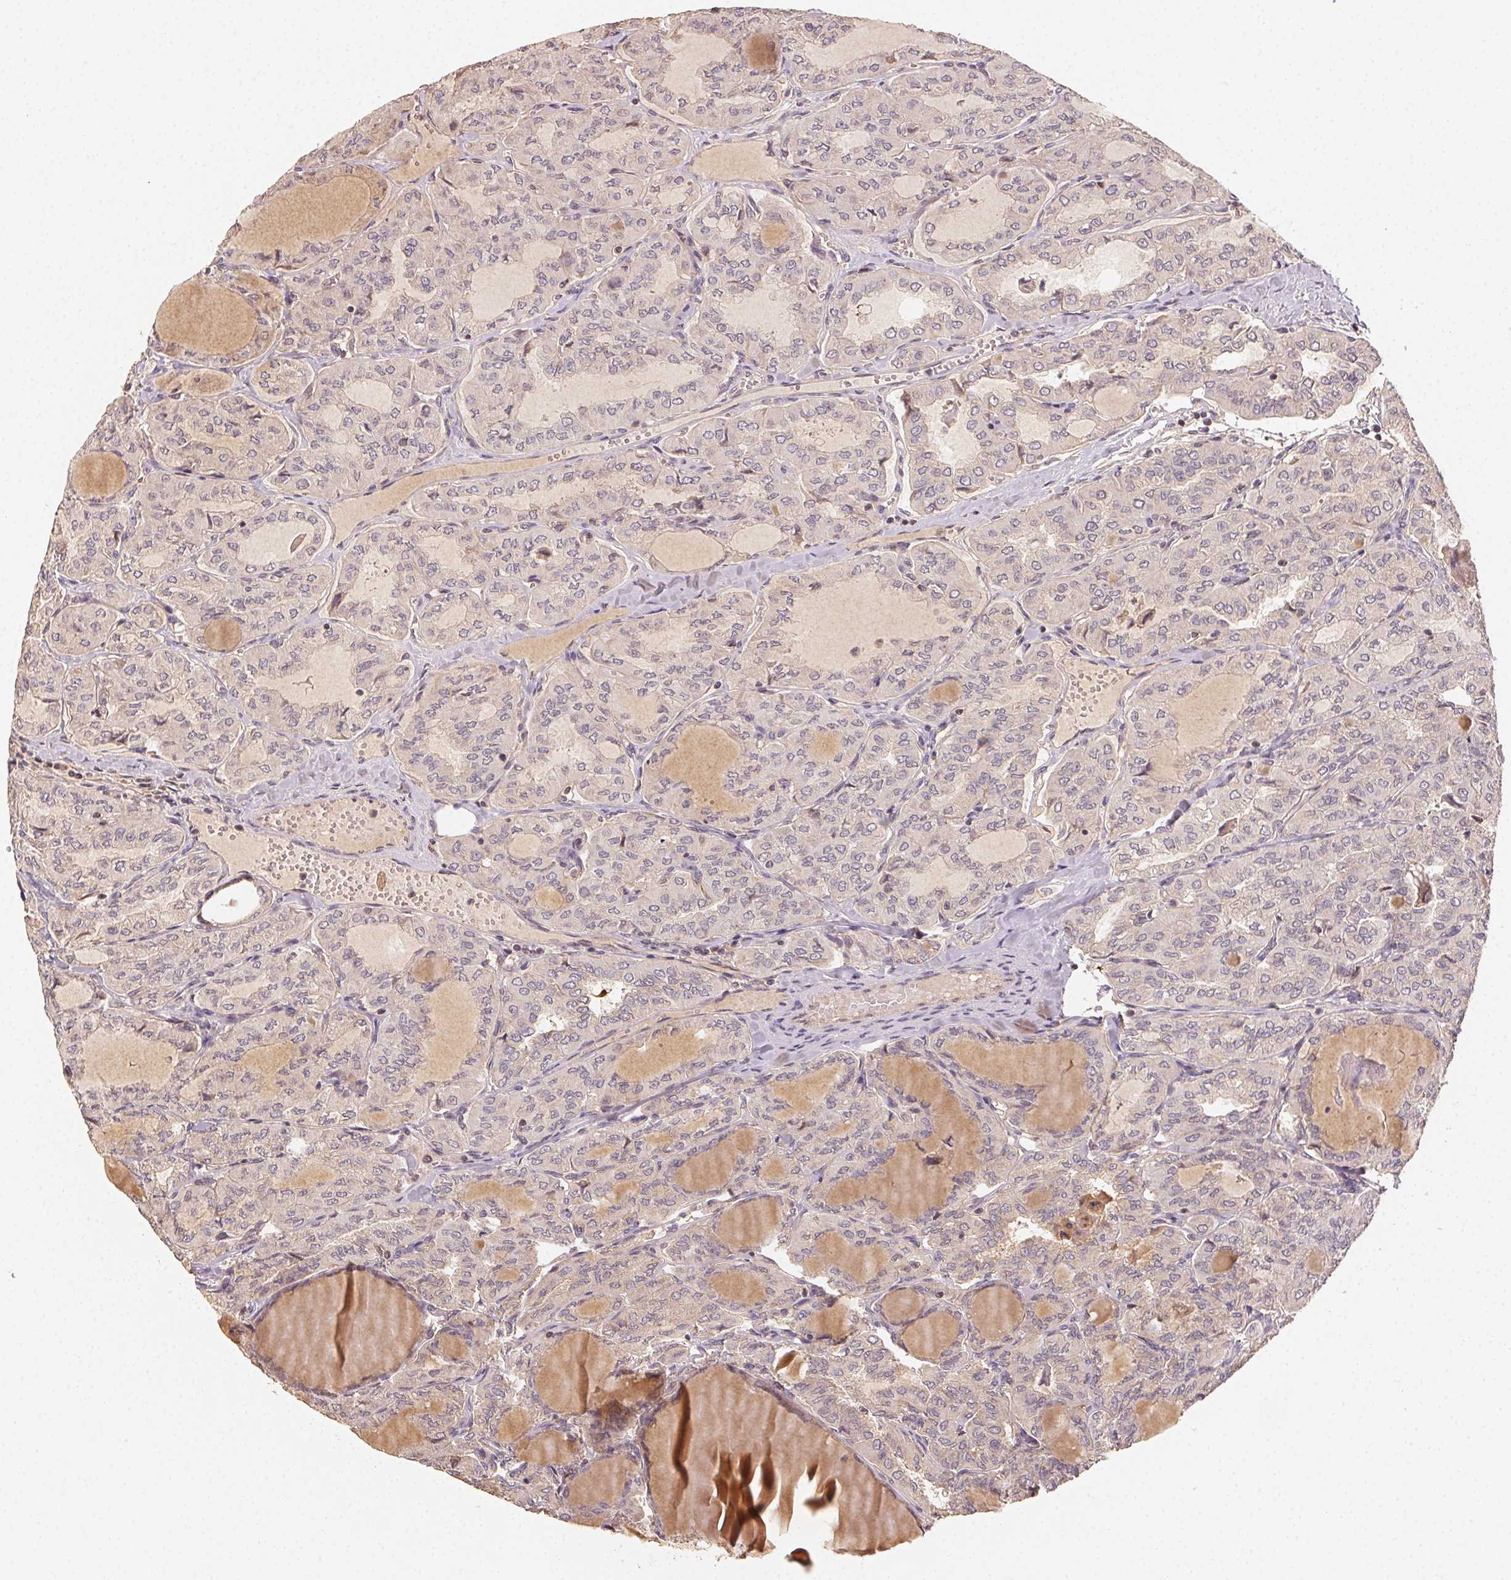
{"staining": {"intensity": "weak", "quantity": "25%-75%", "location": "cytoplasmic/membranous"}, "tissue": "thyroid cancer", "cell_type": "Tumor cells", "image_type": "cancer", "snomed": [{"axis": "morphology", "description": "Papillary adenocarcinoma, NOS"}, {"axis": "topography", "description": "Thyroid gland"}], "caption": "Human thyroid cancer stained with a brown dye exhibits weak cytoplasmic/membranous positive staining in approximately 25%-75% of tumor cells.", "gene": "RALA", "patient": {"sex": "male", "age": 20}}